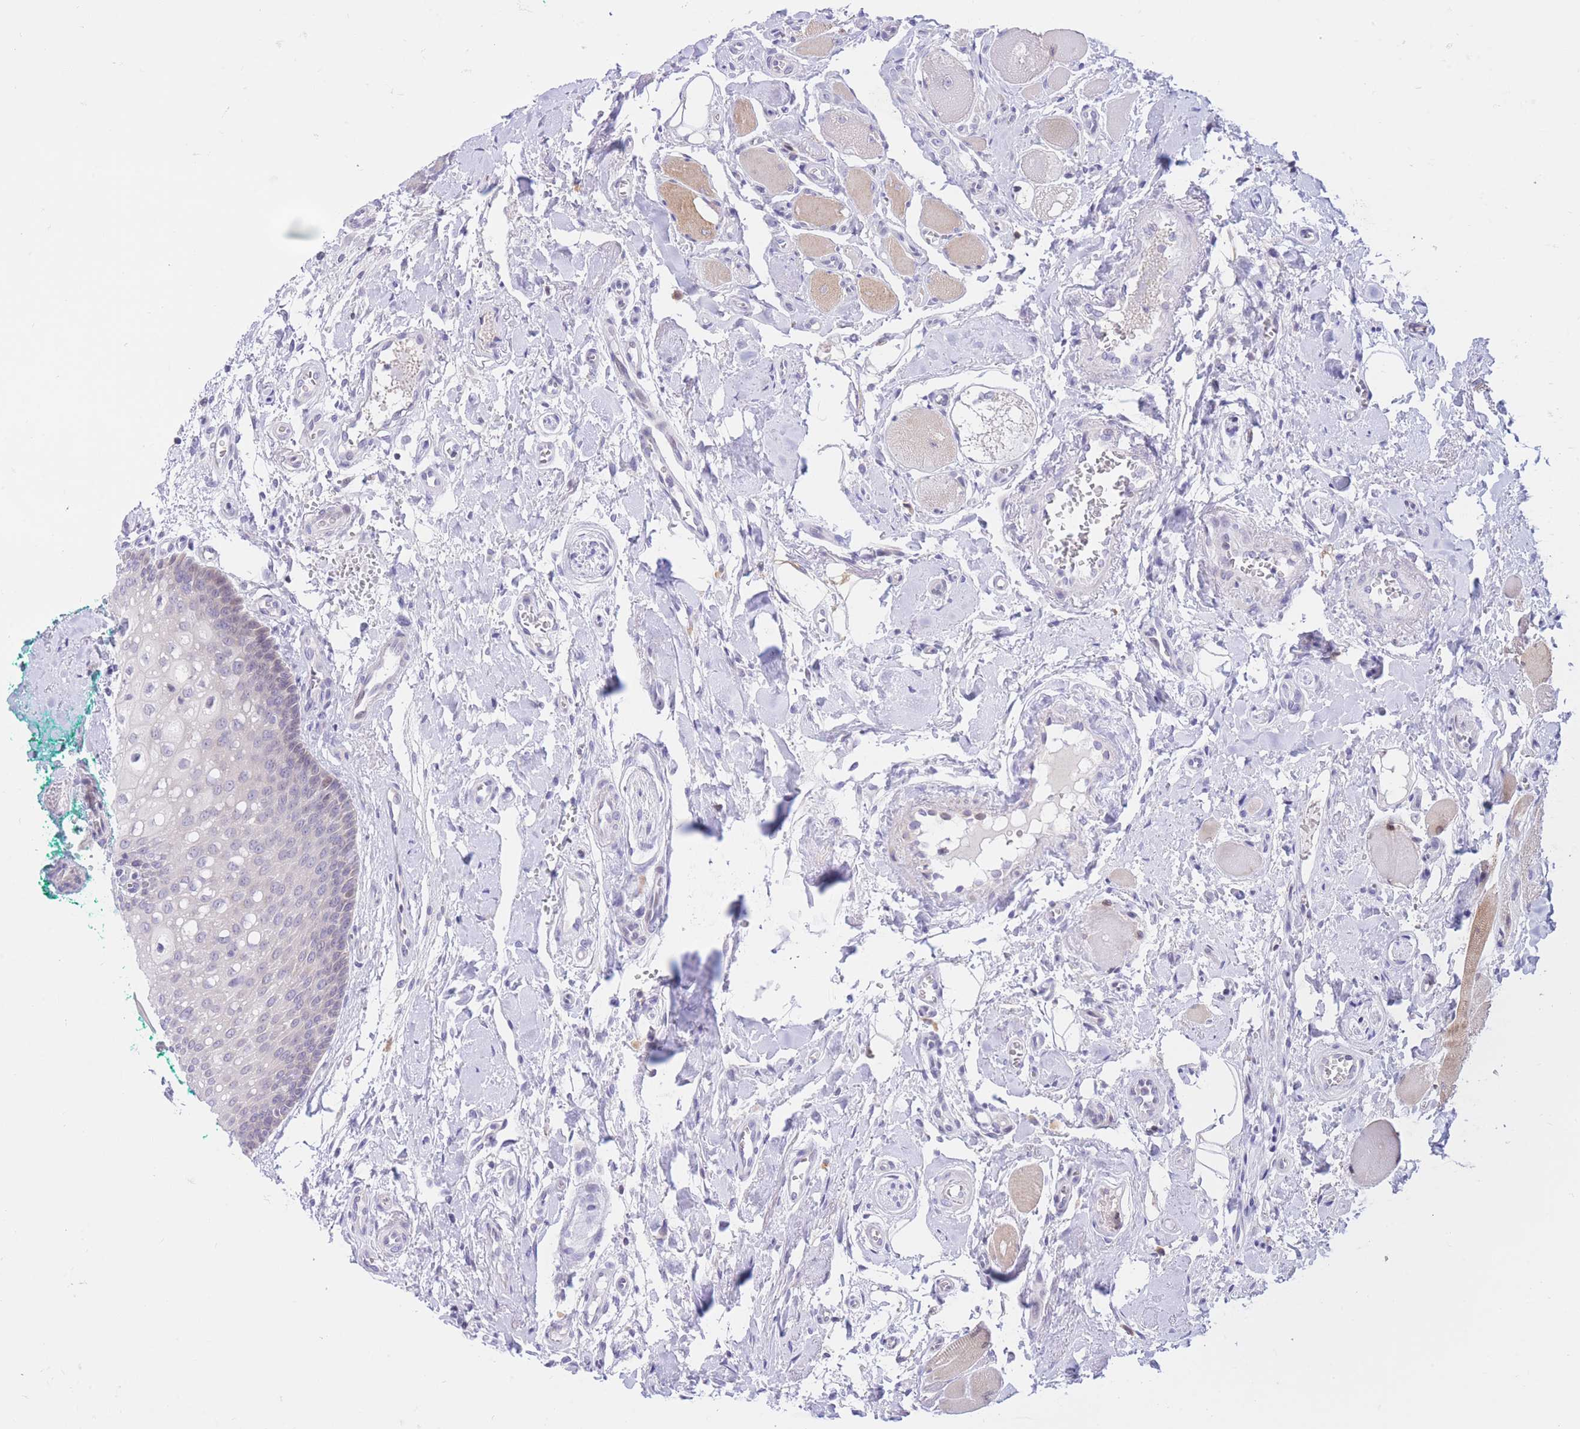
{"staining": {"intensity": "negative", "quantity": "none", "location": "none"}, "tissue": "oral mucosa", "cell_type": "Squamous epithelial cells", "image_type": "normal", "snomed": [{"axis": "morphology", "description": "Normal tissue, NOS"}, {"axis": "morphology", "description": "Squamous cell carcinoma, NOS"}, {"axis": "topography", "description": "Oral tissue"}, {"axis": "topography", "description": "Tounge, NOS"}, {"axis": "topography", "description": "Head-Neck"}], "caption": "Immunohistochemistry micrograph of normal oral mucosa: human oral mucosa stained with DAB (3,3'-diaminobenzidine) reveals no significant protein expression in squamous epithelial cells. The staining is performed using DAB brown chromogen with nuclei counter-stained in using hematoxylin.", "gene": "RPL39L", "patient": {"sex": "male", "age": 79}}